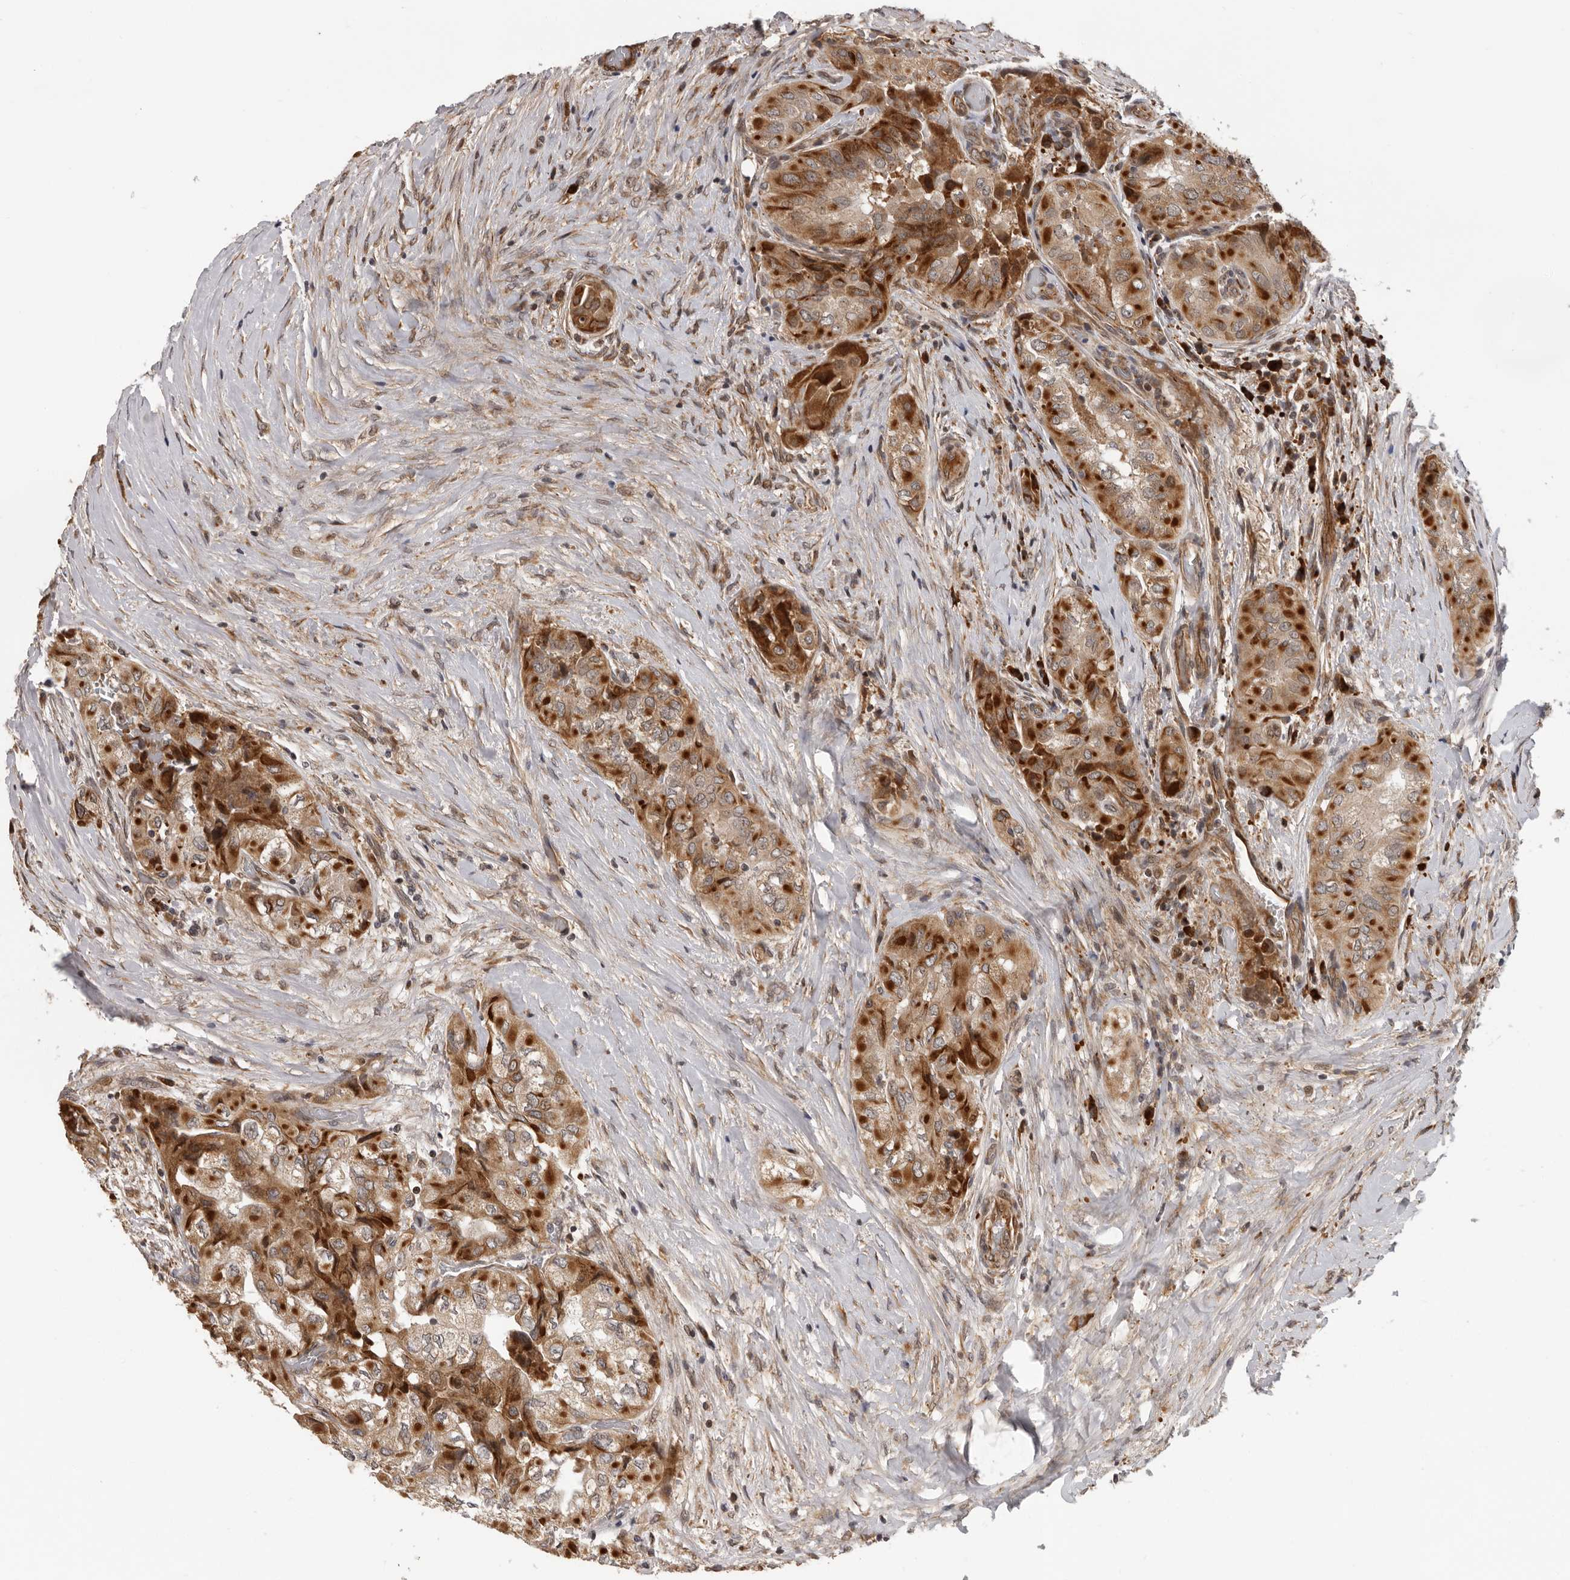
{"staining": {"intensity": "strong", "quantity": ">75%", "location": "cytoplasmic/membranous"}, "tissue": "thyroid cancer", "cell_type": "Tumor cells", "image_type": "cancer", "snomed": [{"axis": "morphology", "description": "Papillary adenocarcinoma, NOS"}, {"axis": "topography", "description": "Thyroid gland"}], "caption": "An IHC image of tumor tissue is shown. Protein staining in brown labels strong cytoplasmic/membranous positivity in papillary adenocarcinoma (thyroid) within tumor cells. (DAB IHC with brightfield microscopy, high magnification).", "gene": "RNF157", "patient": {"sex": "female", "age": 59}}